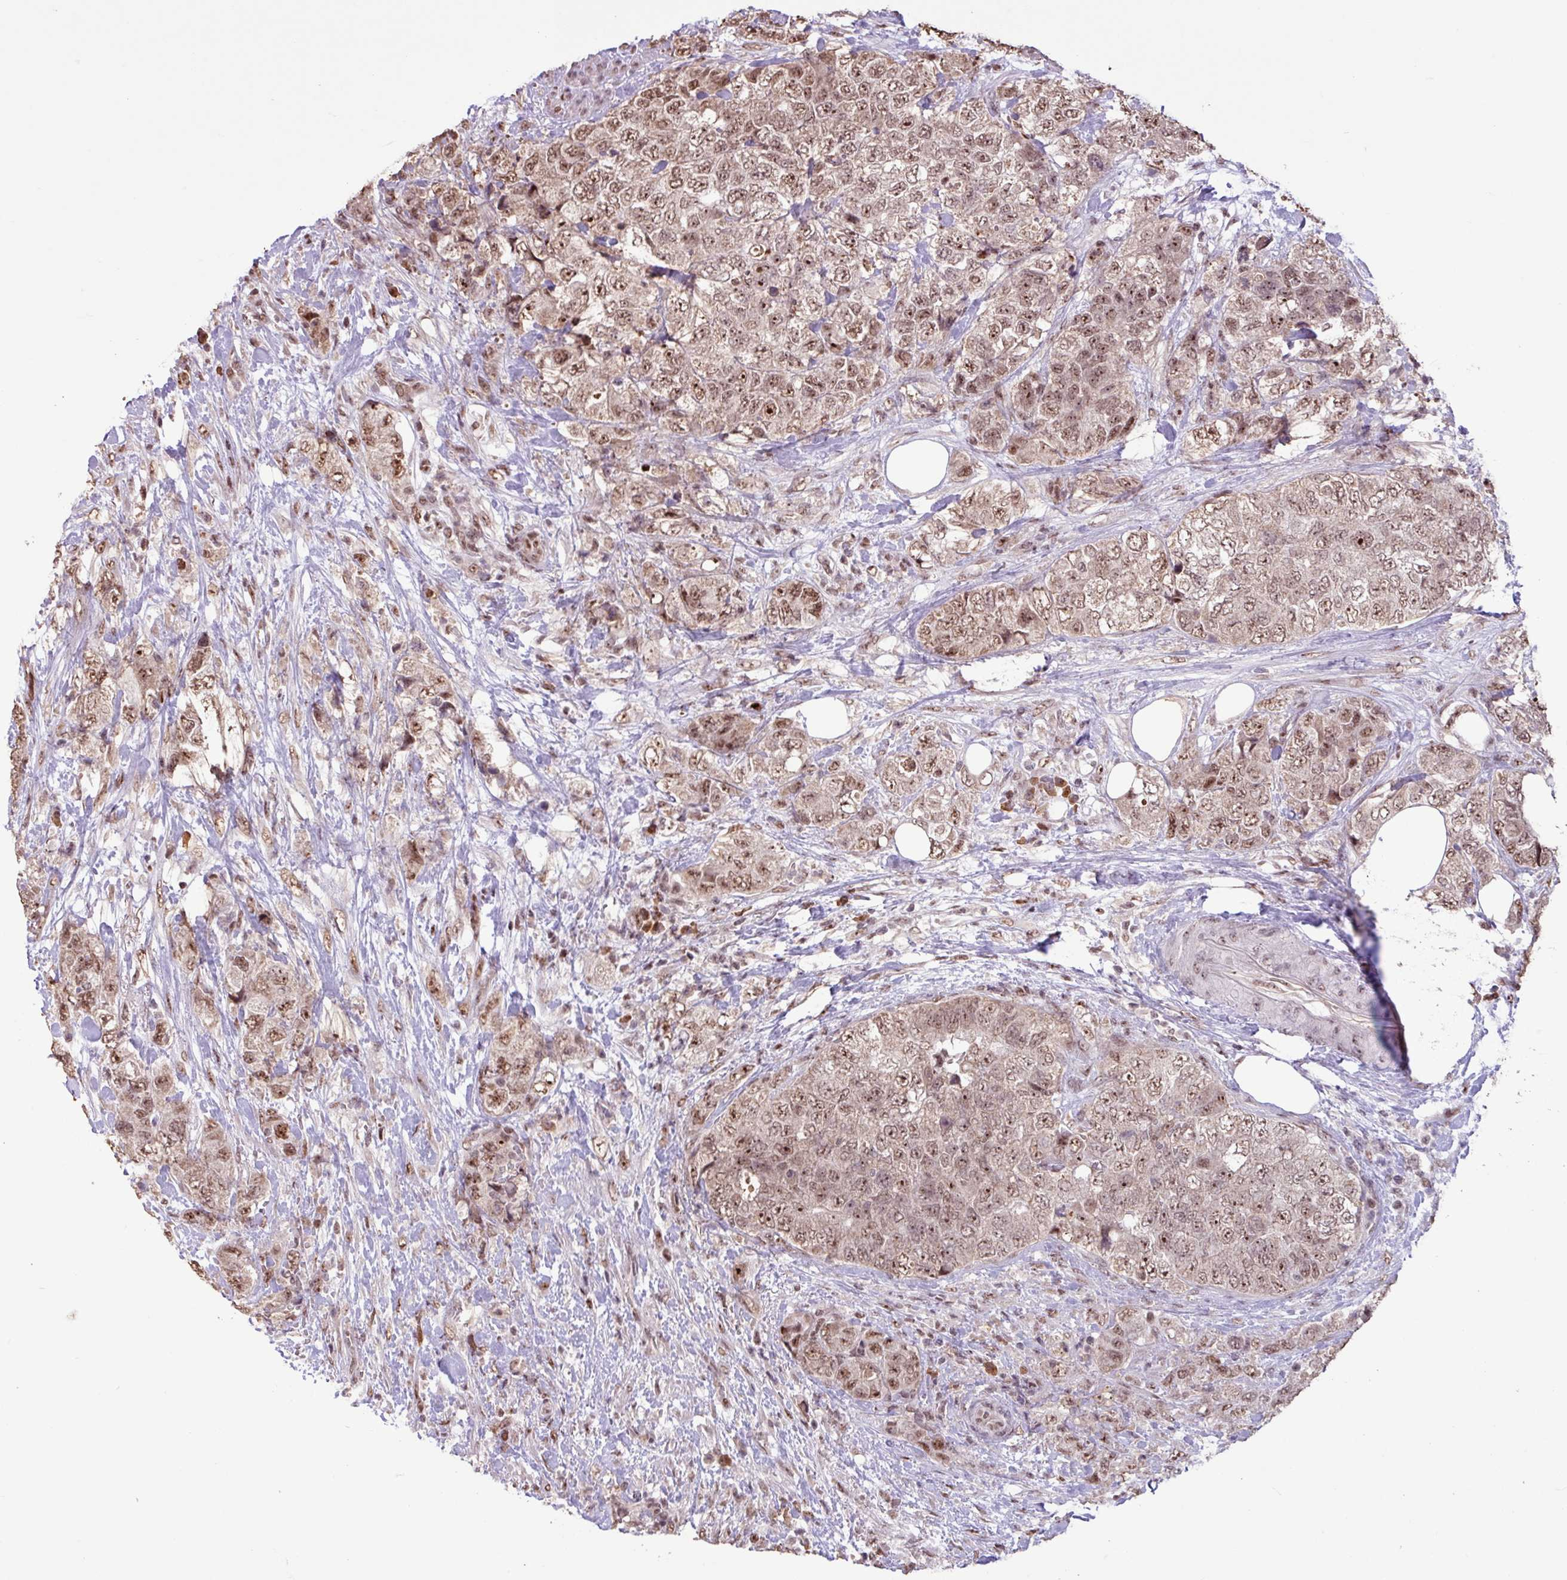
{"staining": {"intensity": "moderate", "quantity": ">75%", "location": "nuclear"}, "tissue": "urothelial cancer", "cell_type": "Tumor cells", "image_type": "cancer", "snomed": [{"axis": "morphology", "description": "Urothelial carcinoma, High grade"}, {"axis": "topography", "description": "Urinary bladder"}], "caption": "There is medium levels of moderate nuclear expression in tumor cells of urothelial carcinoma (high-grade), as demonstrated by immunohistochemical staining (brown color).", "gene": "ZNF709", "patient": {"sex": "female", "age": 78}}